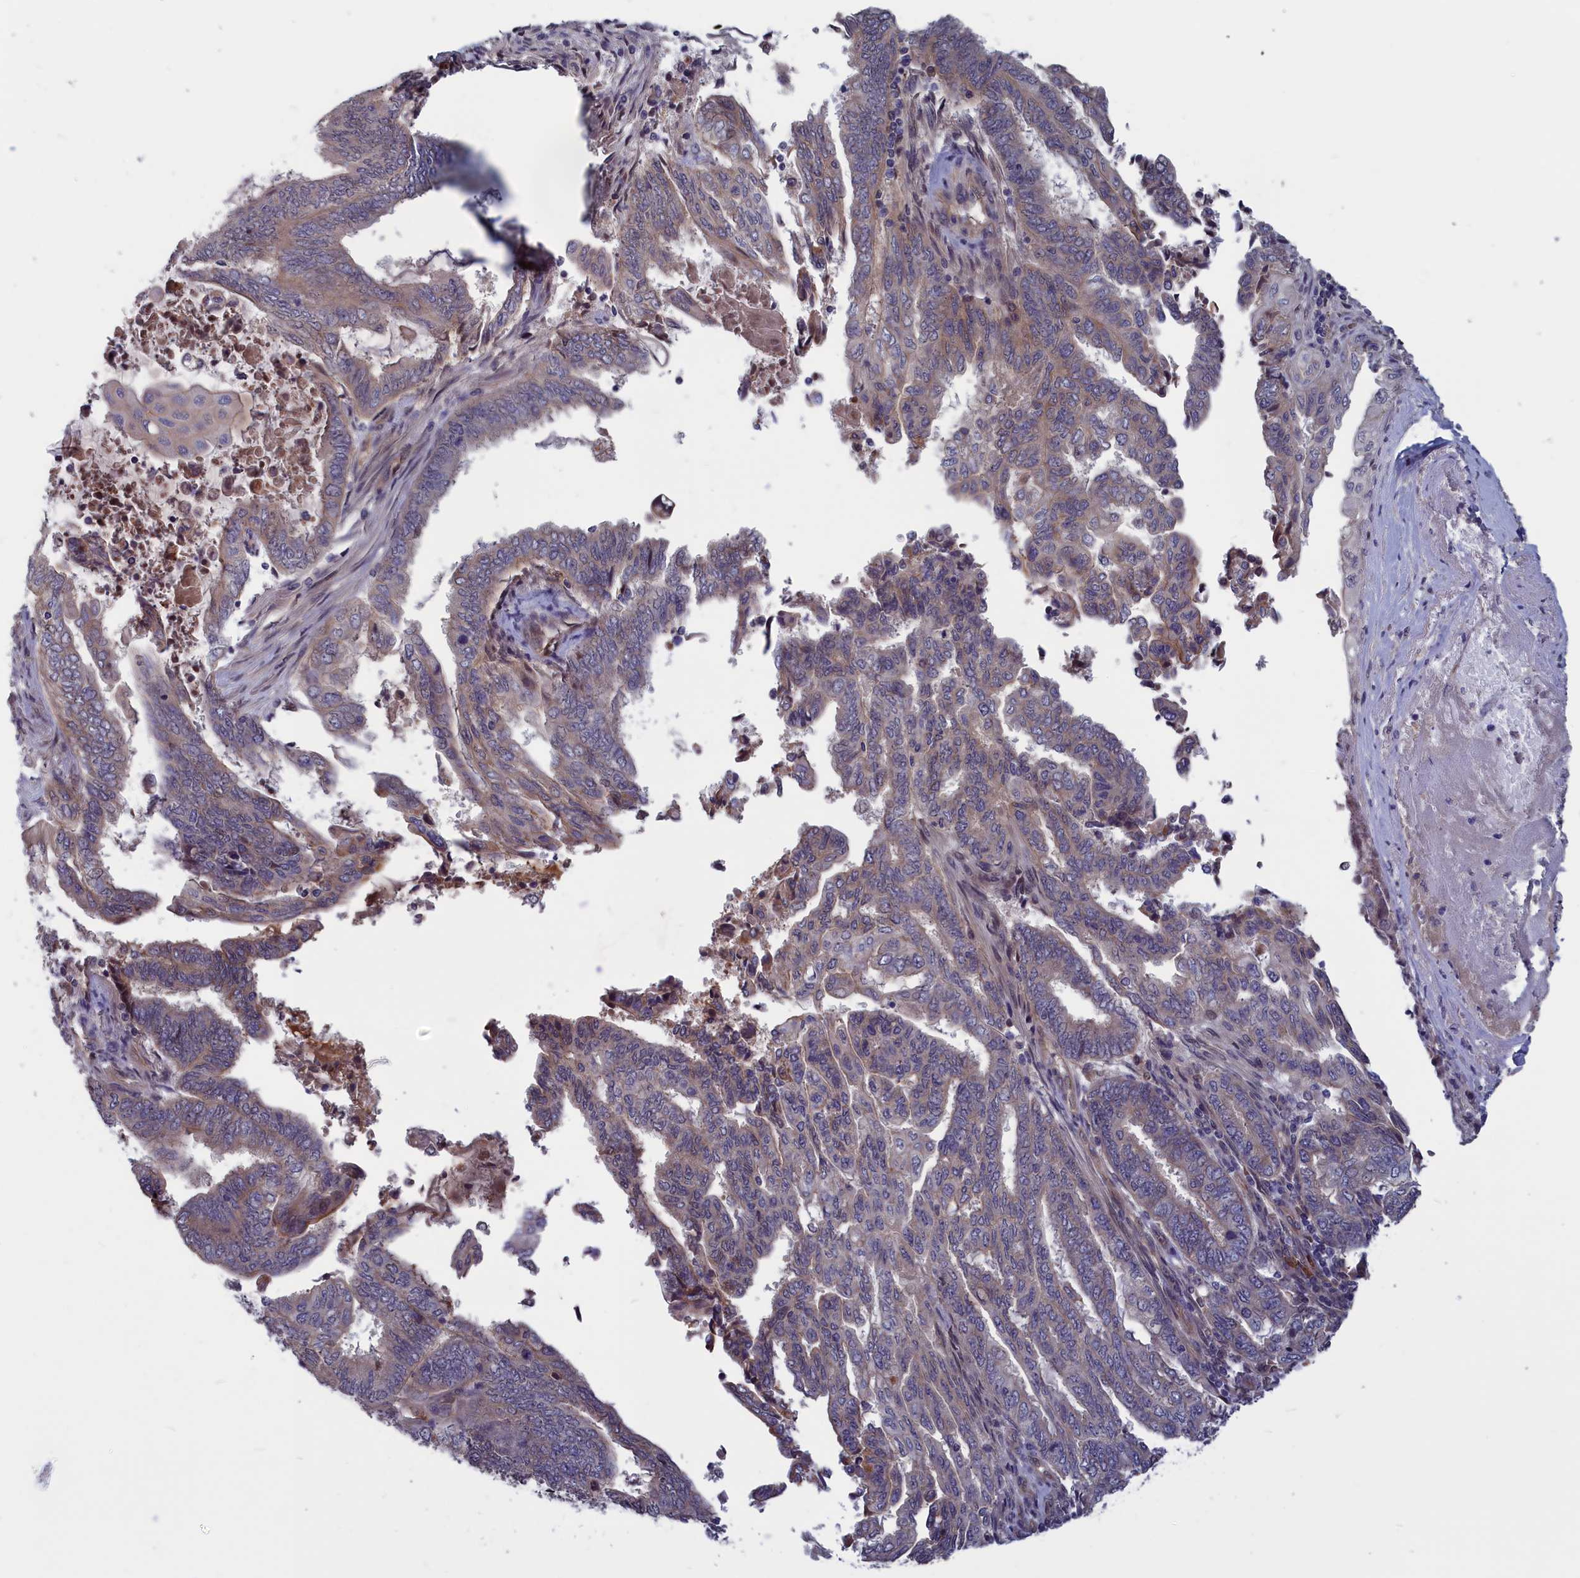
{"staining": {"intensity": "negative", "quantity": "none", "location": "none"}, "tissue": "endometrial cancer", "cell_type": "Tumor cells", "image_type": "cancer", "snomed": [{"axis": "morphology", "description": "Adenocarcinoma, NOS"}, {"axis": "topography", "description": "Uterus"}, {"axis": "topography", "description": "Endometrium"}], "caption": "Tumor cells are negative for brown protein staining in endometrial cancer. Nuclei are stained in blue.", "gene": "PLP2", "patient": {"sex": "female", "age": 70}}